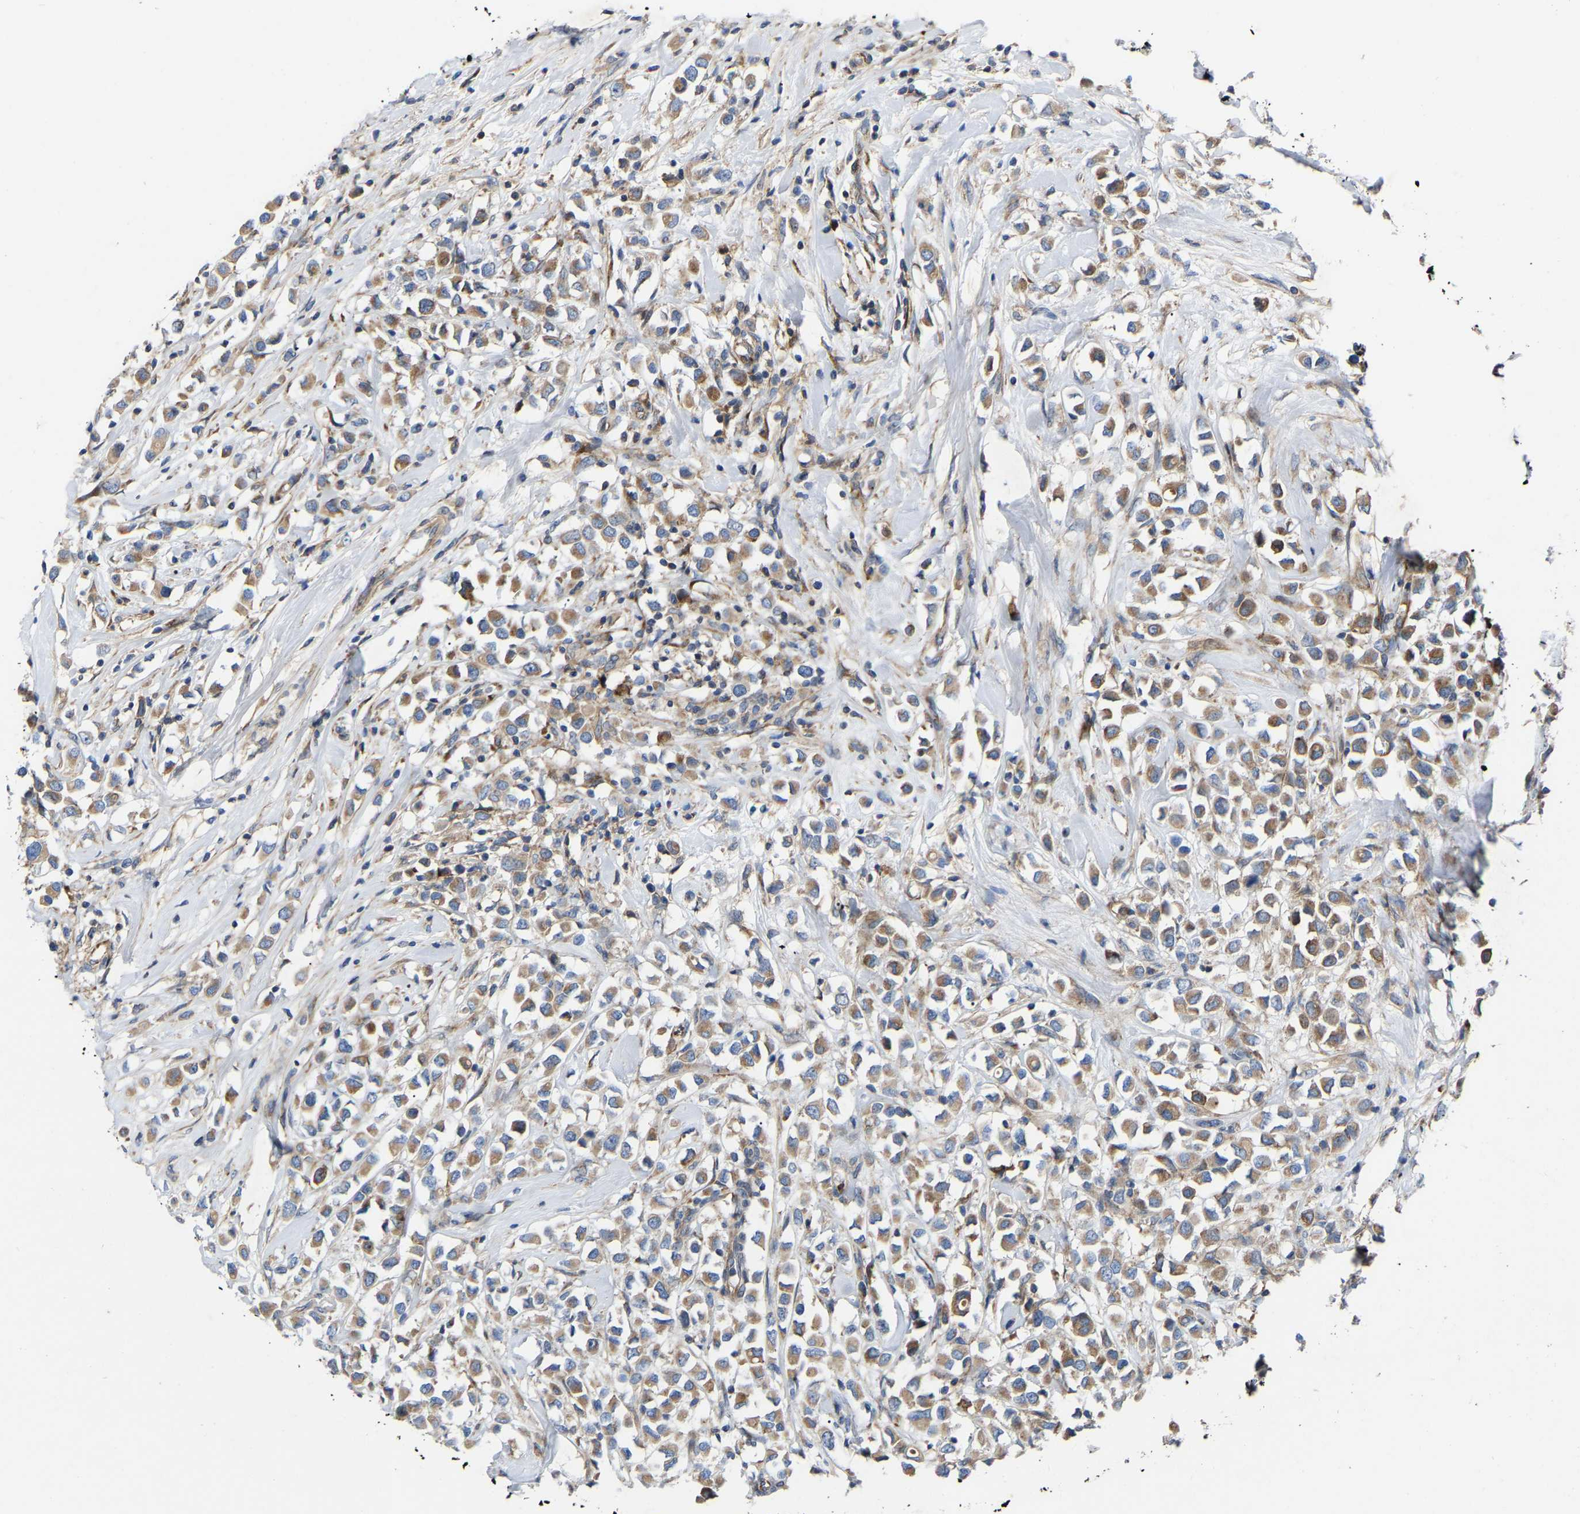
{"staining": {"intensity": "moderate", "quantity": ">75%", "location": "cytoplasmic/membranous"}, "tissue": "breast cancer", "cell_type": "Tumor cells", "image_type": "cancer", "snomed": [{"axis": "morphology", "description": "Duct carcinoma"}, {"axis": "topography", "description": "Breast"}], "caption": "Breast invasive ductal carcinoma stained with DAB immunohistochemistry demonstrates medium levels of moderate cytoplasmic/membranous expression in approximately >75% of tumor cells.", "gene": "TOR1B", "patient": {"sex": "female", "age": 61}}